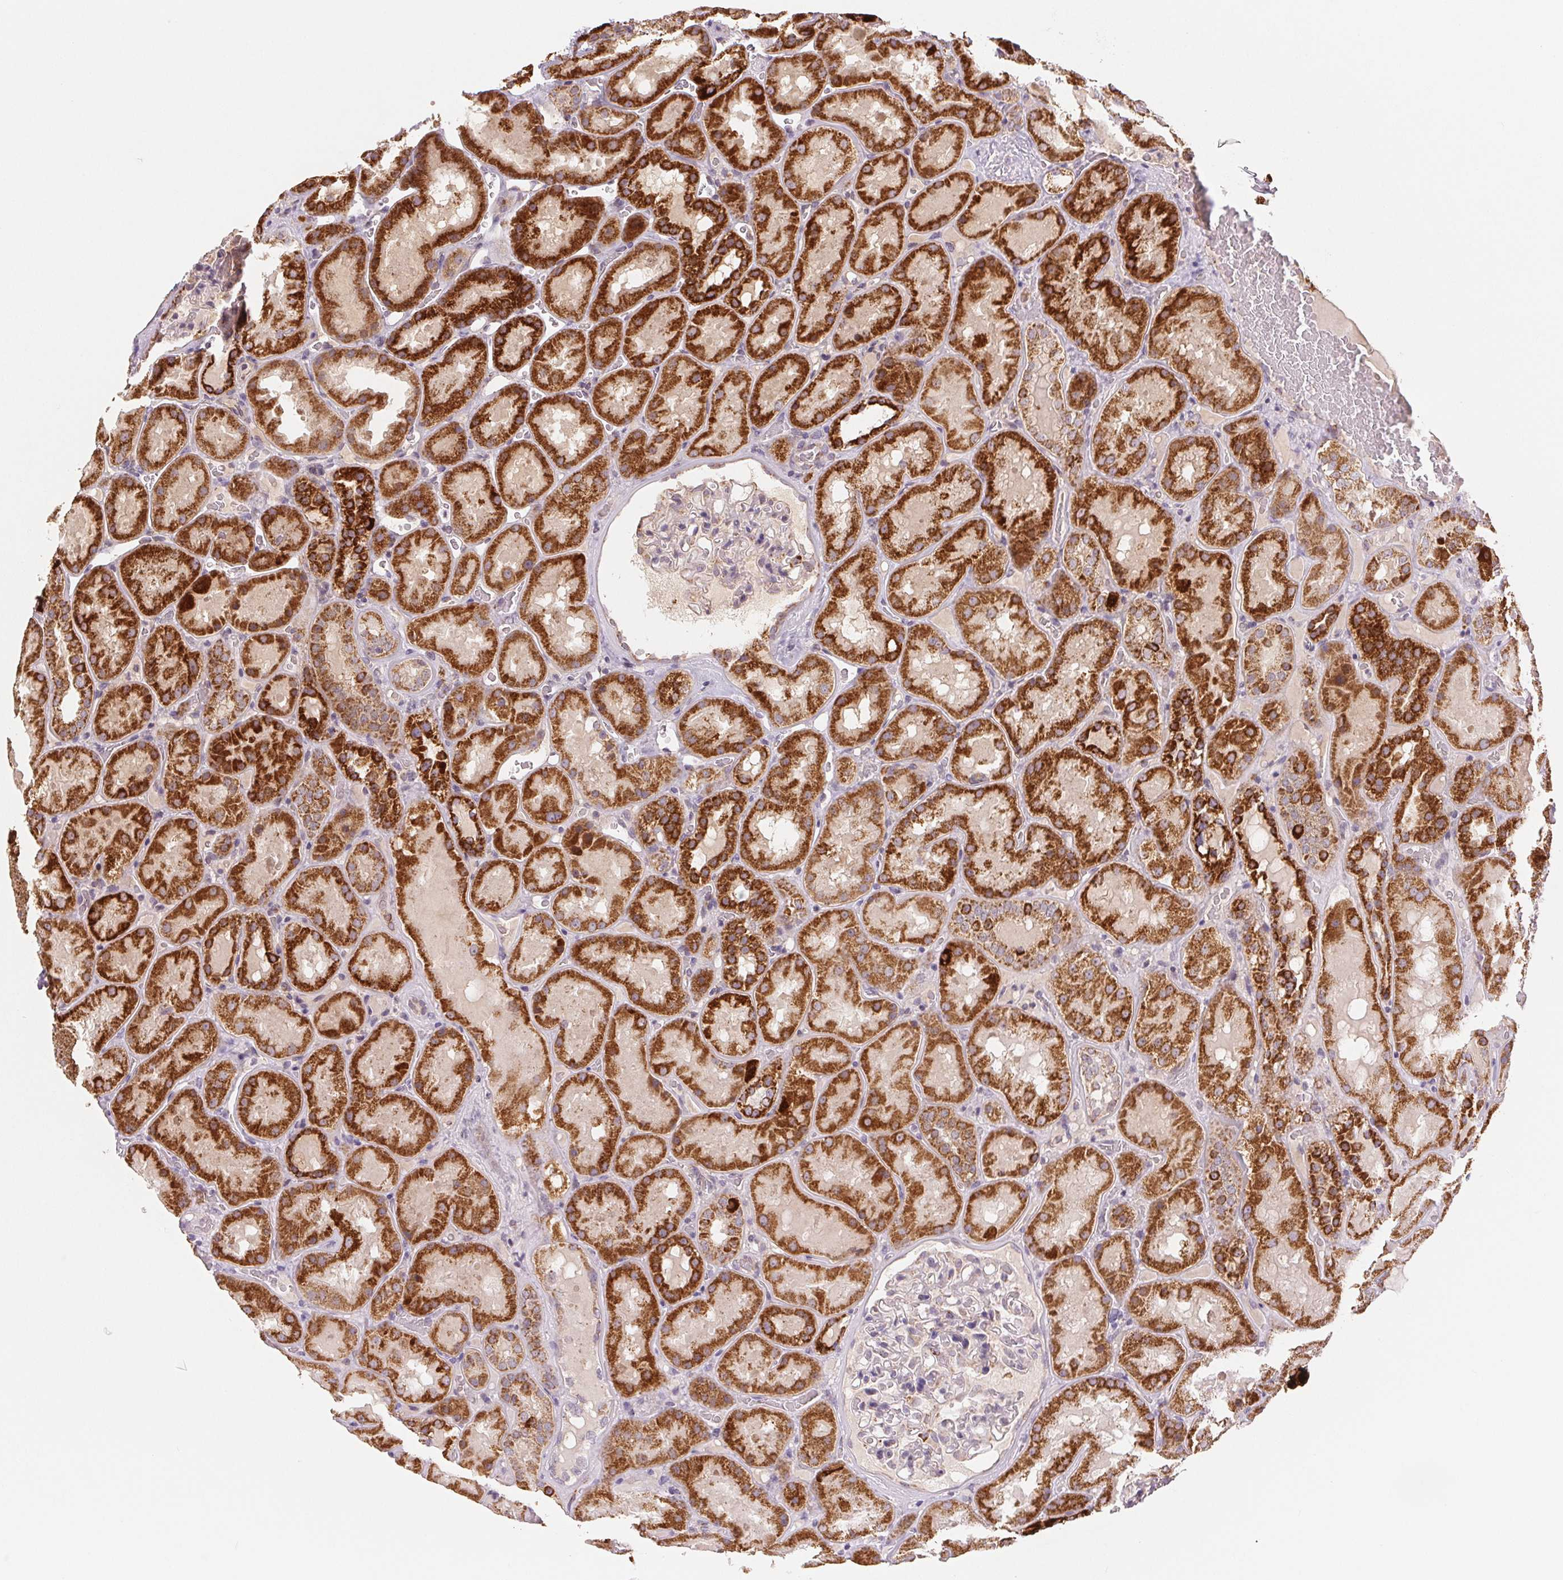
{"staining": {"intensity": "negative", "quantity": "none", "location": "none"}, "tissue": "kidney", "cell_type": "Cells in glomeruli", "image_type": "normal", "snomed": [{"axis": "morphology", "description": "Normal tissue, NOS"}, {"axis": "topography", "description": "Kidney"}], "caption": "A micrograph of kidney stained for a protein displays no brown staining in cells in glomeruli. (Brightfield microscopy of DAB (3,3'-diaminobenzidine) immunohistochemistry at high magnification).", "gene": "HINT2", "patient": {"sex": "male", "age": 73}}